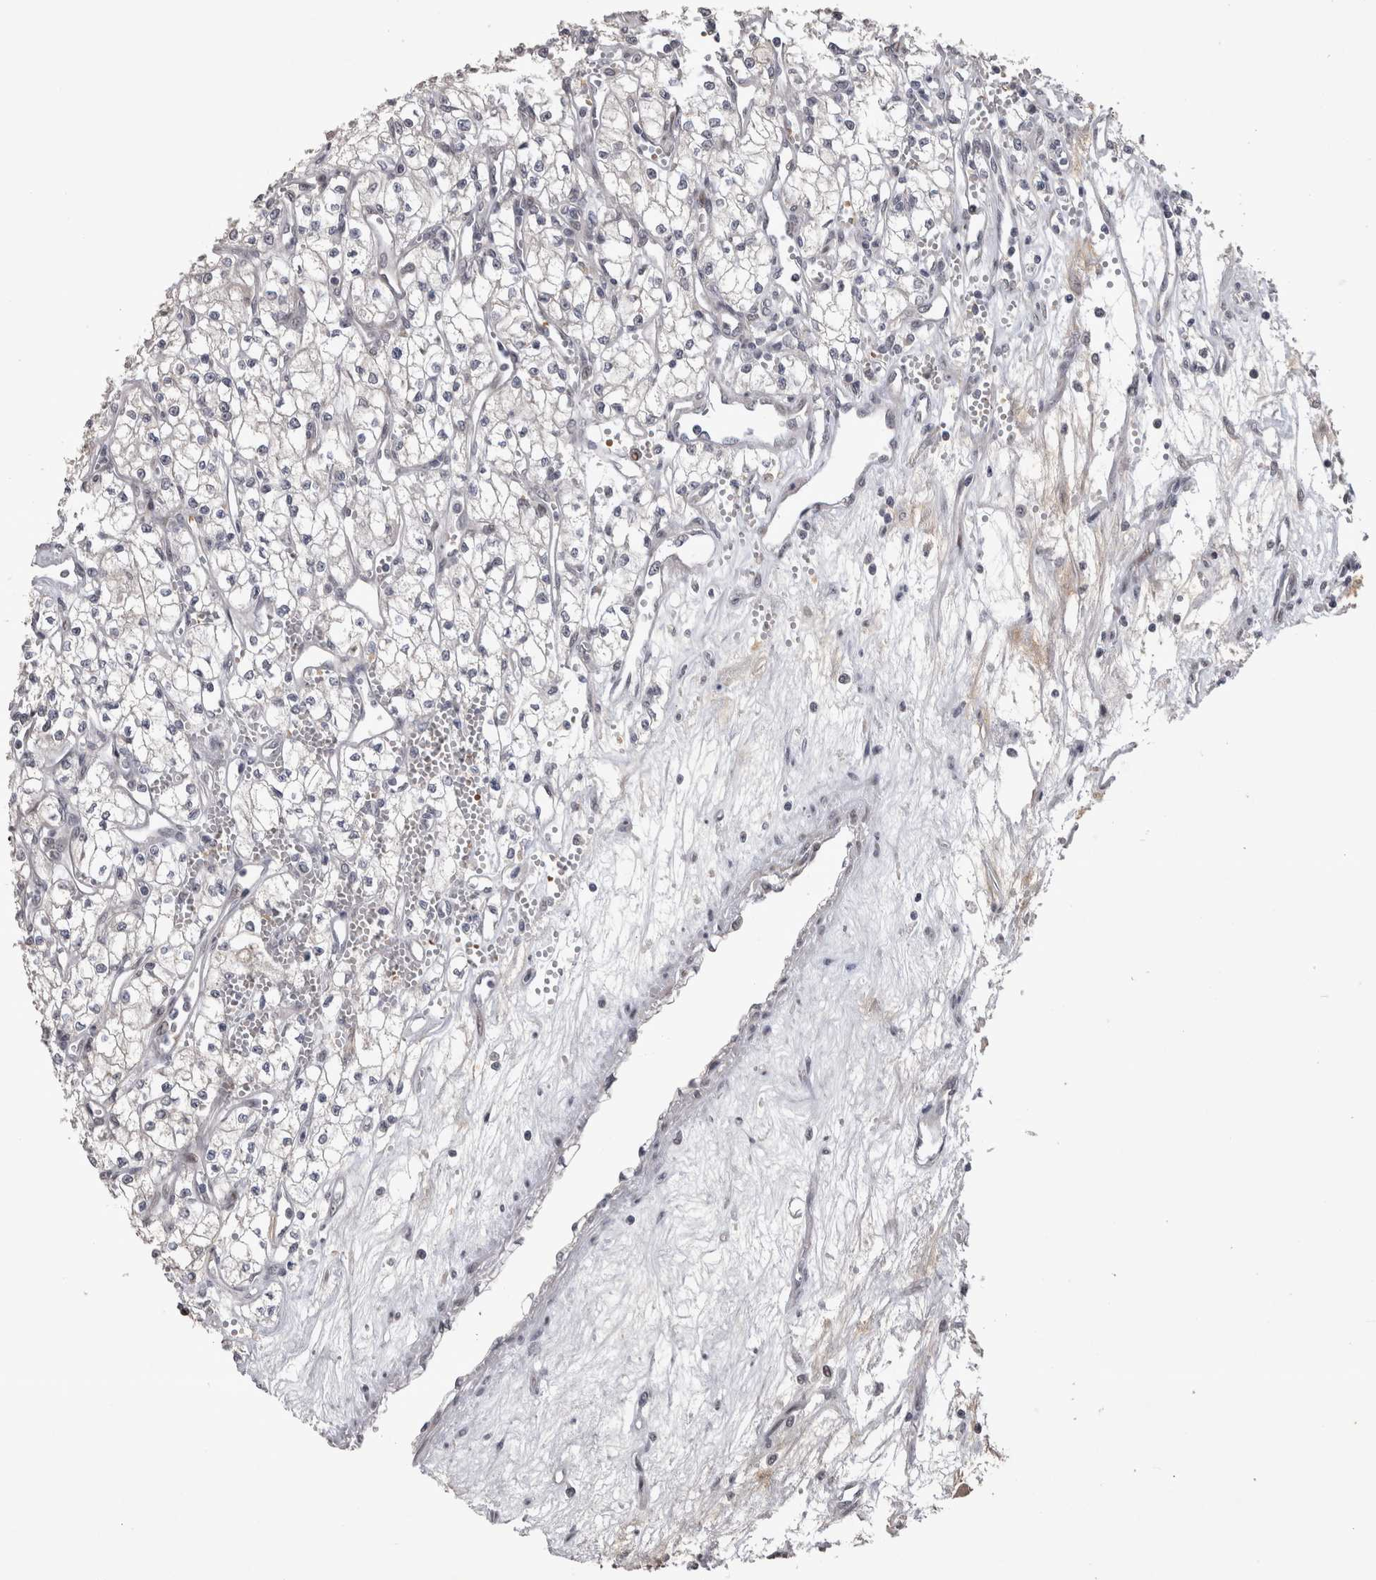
{"staining": {"intensity": "negative", "quantity": "none", "location": "none"}, "tissue": "renal cancer", "cell_type": "Tumor cells", "image_type": "cancer", "snomed": [{"axis": "morphology", "description": "Adenocarcinoma, NOS"}, {"axis": "topography", "description": "Kidney"}], "caption": "DAB immunohistochemical staining of adenocarcinoma (renal) displays no significant expression in tumor cells. (Brightfield microscopy of DAB (3,3'-diaminobenzidine) immunohistochemistry at high magnification).", "gene": "IFI44", "patient": {"sex": "male", "age": 59}}